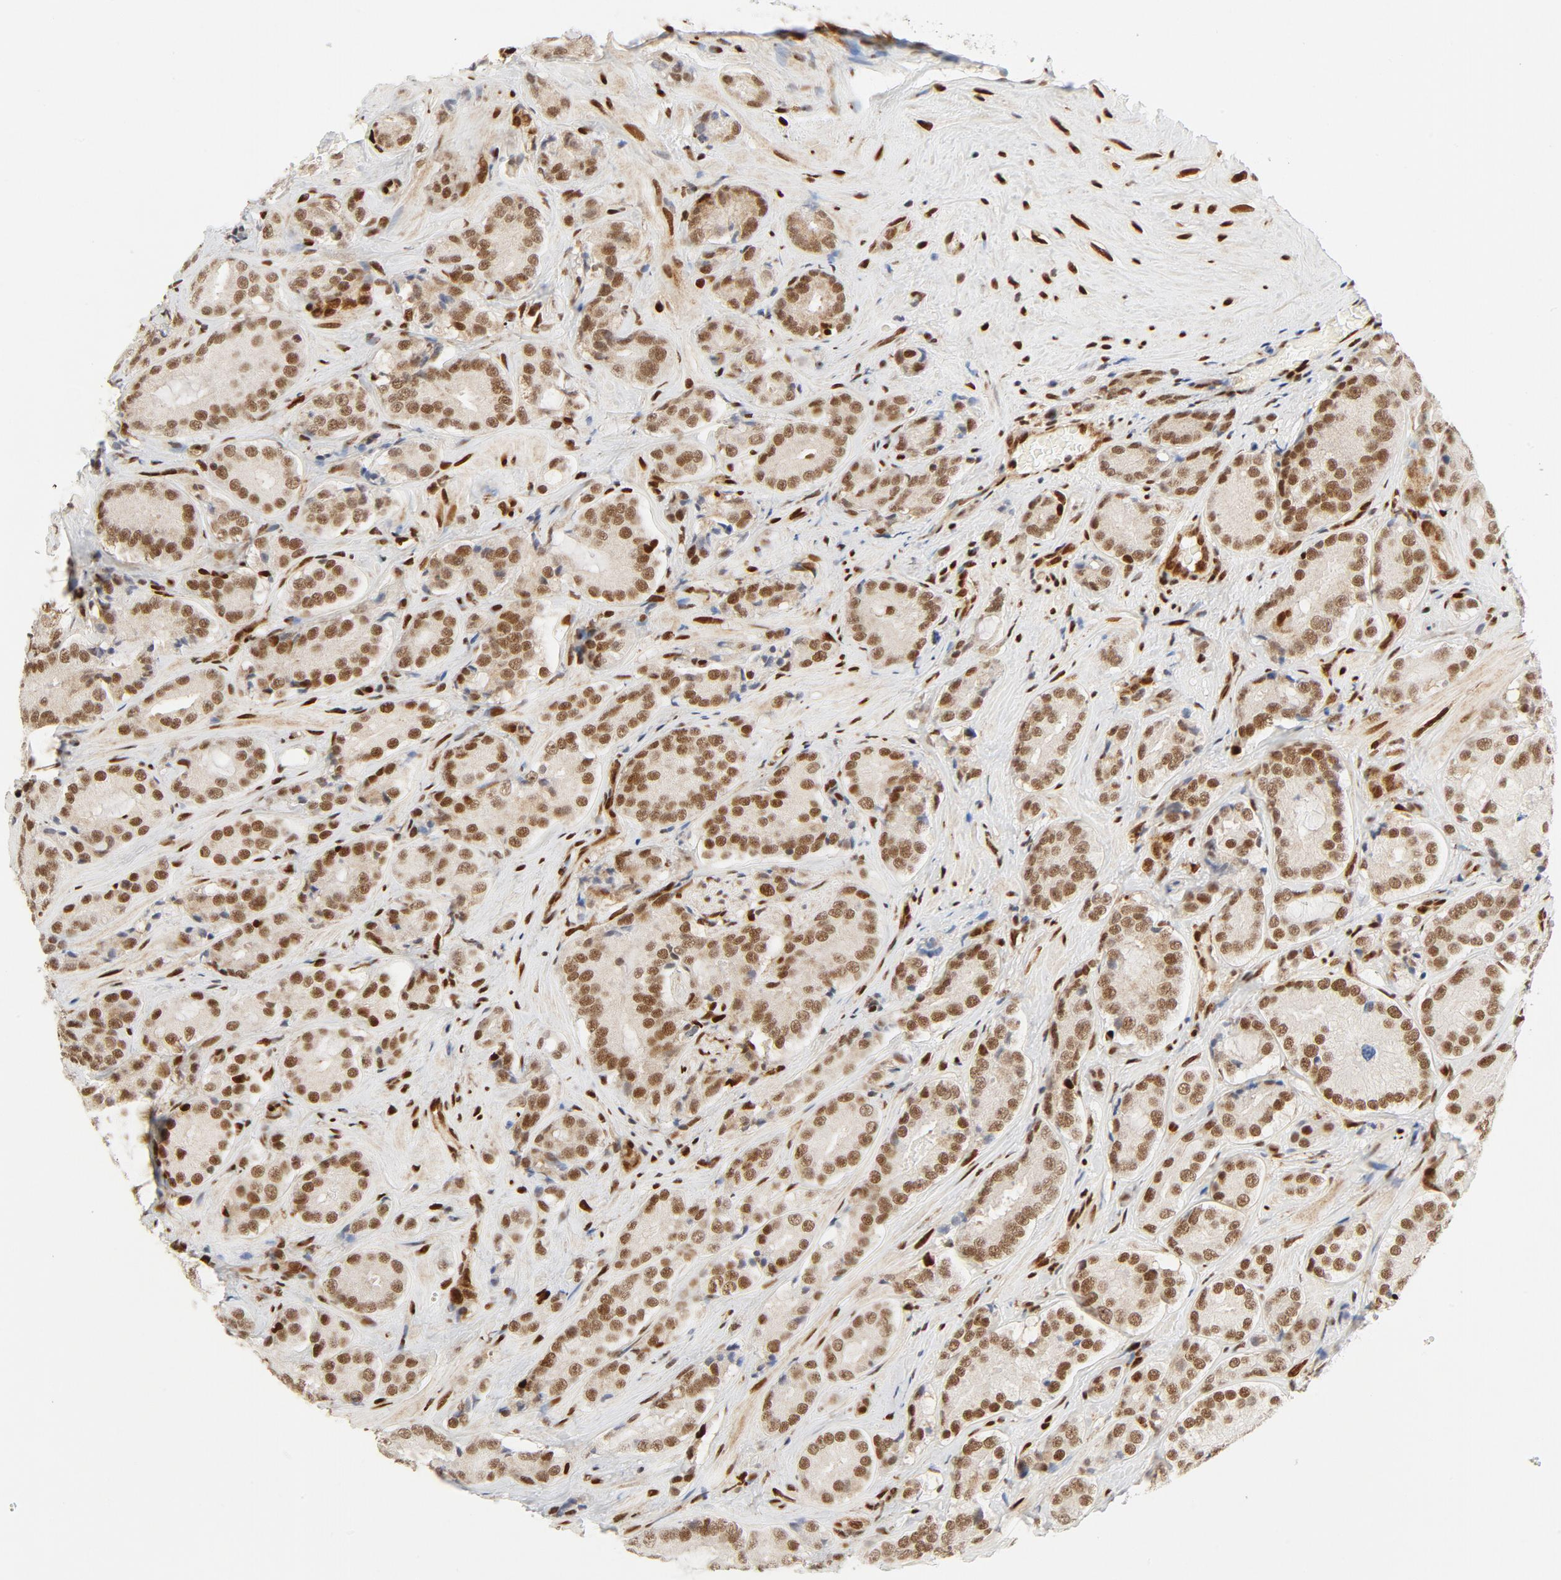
{"staining": {"intensity": "moderate", "quantity": ">75%", "location": "nuclear"}, "tissue": "prostate cancer", "cell_type": "Tumor cells", "image_type": "cancer", "snomed": [{"axis": "morphology", "description": "Adenocarcinoma, High grade"}, {"axis": "topography", "description": "Prostate"}], "caption": "Tumor cells show moderate nuclear expression in about >75% of cells in prostate adenocarcinoma (high-grade).", "gene": "MEF2A", "patient": {"sex": "male", "age": 70}}